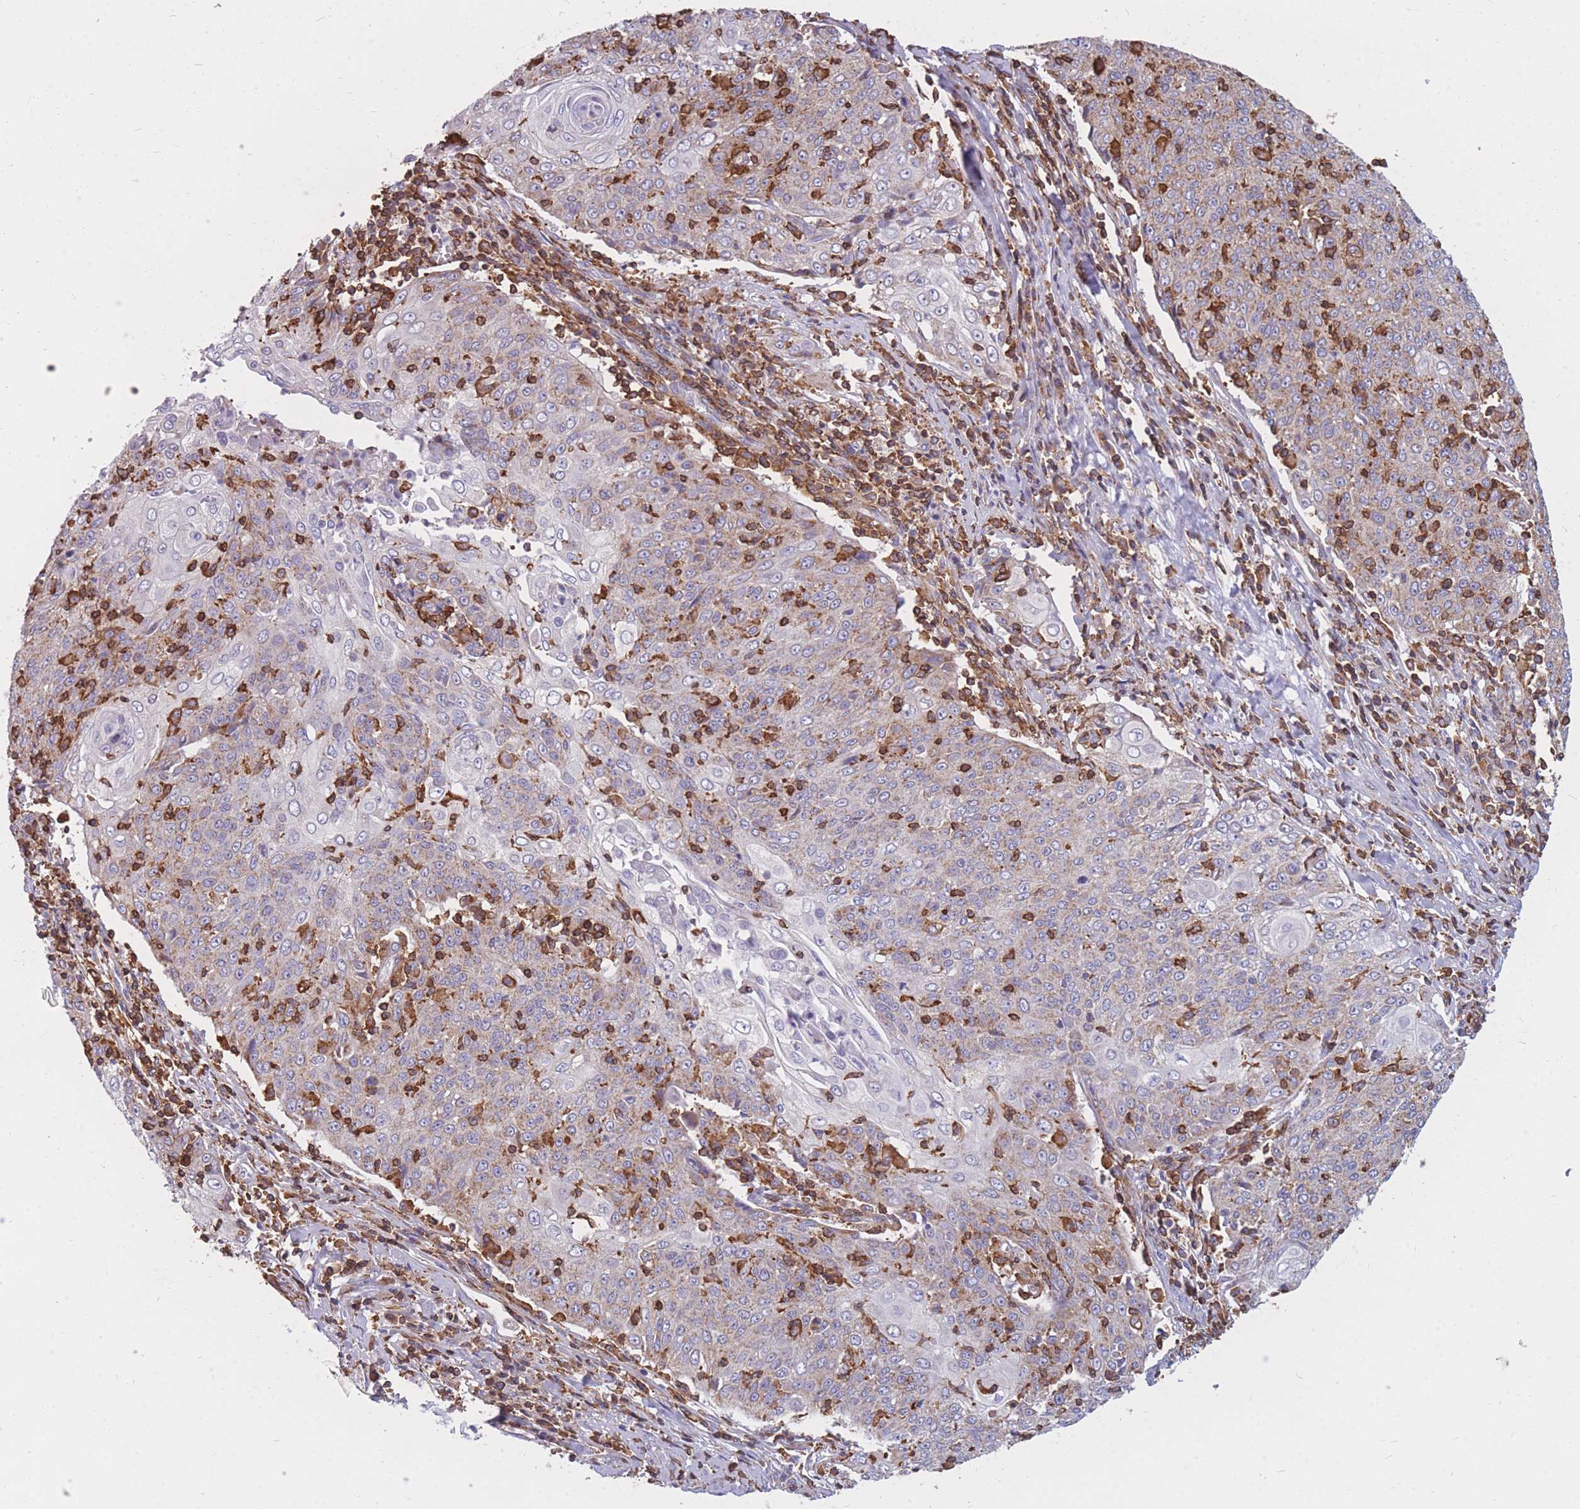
{"staining": {"intensity": "weak", "quantity": "25%-75%", "location": "cytoplasmic/membranous"}, "tissue": "cervical cancer", "cell_type": "Tumor cells", "image_type": "cancer", "snomed": [{"axis": "morphology", "description": "Squamous cell carcinoma, NOS"}, {"axis": "topography", "description": "Cervix"}], "caption": "Cervical cancer (squamous cell carcinoma) stained for a protein demonstrates weak cytoplasmic/membranous positivity in tumor cells.", "gene": "MRPL54", "patient": {"sex": "female", "age": 48}}